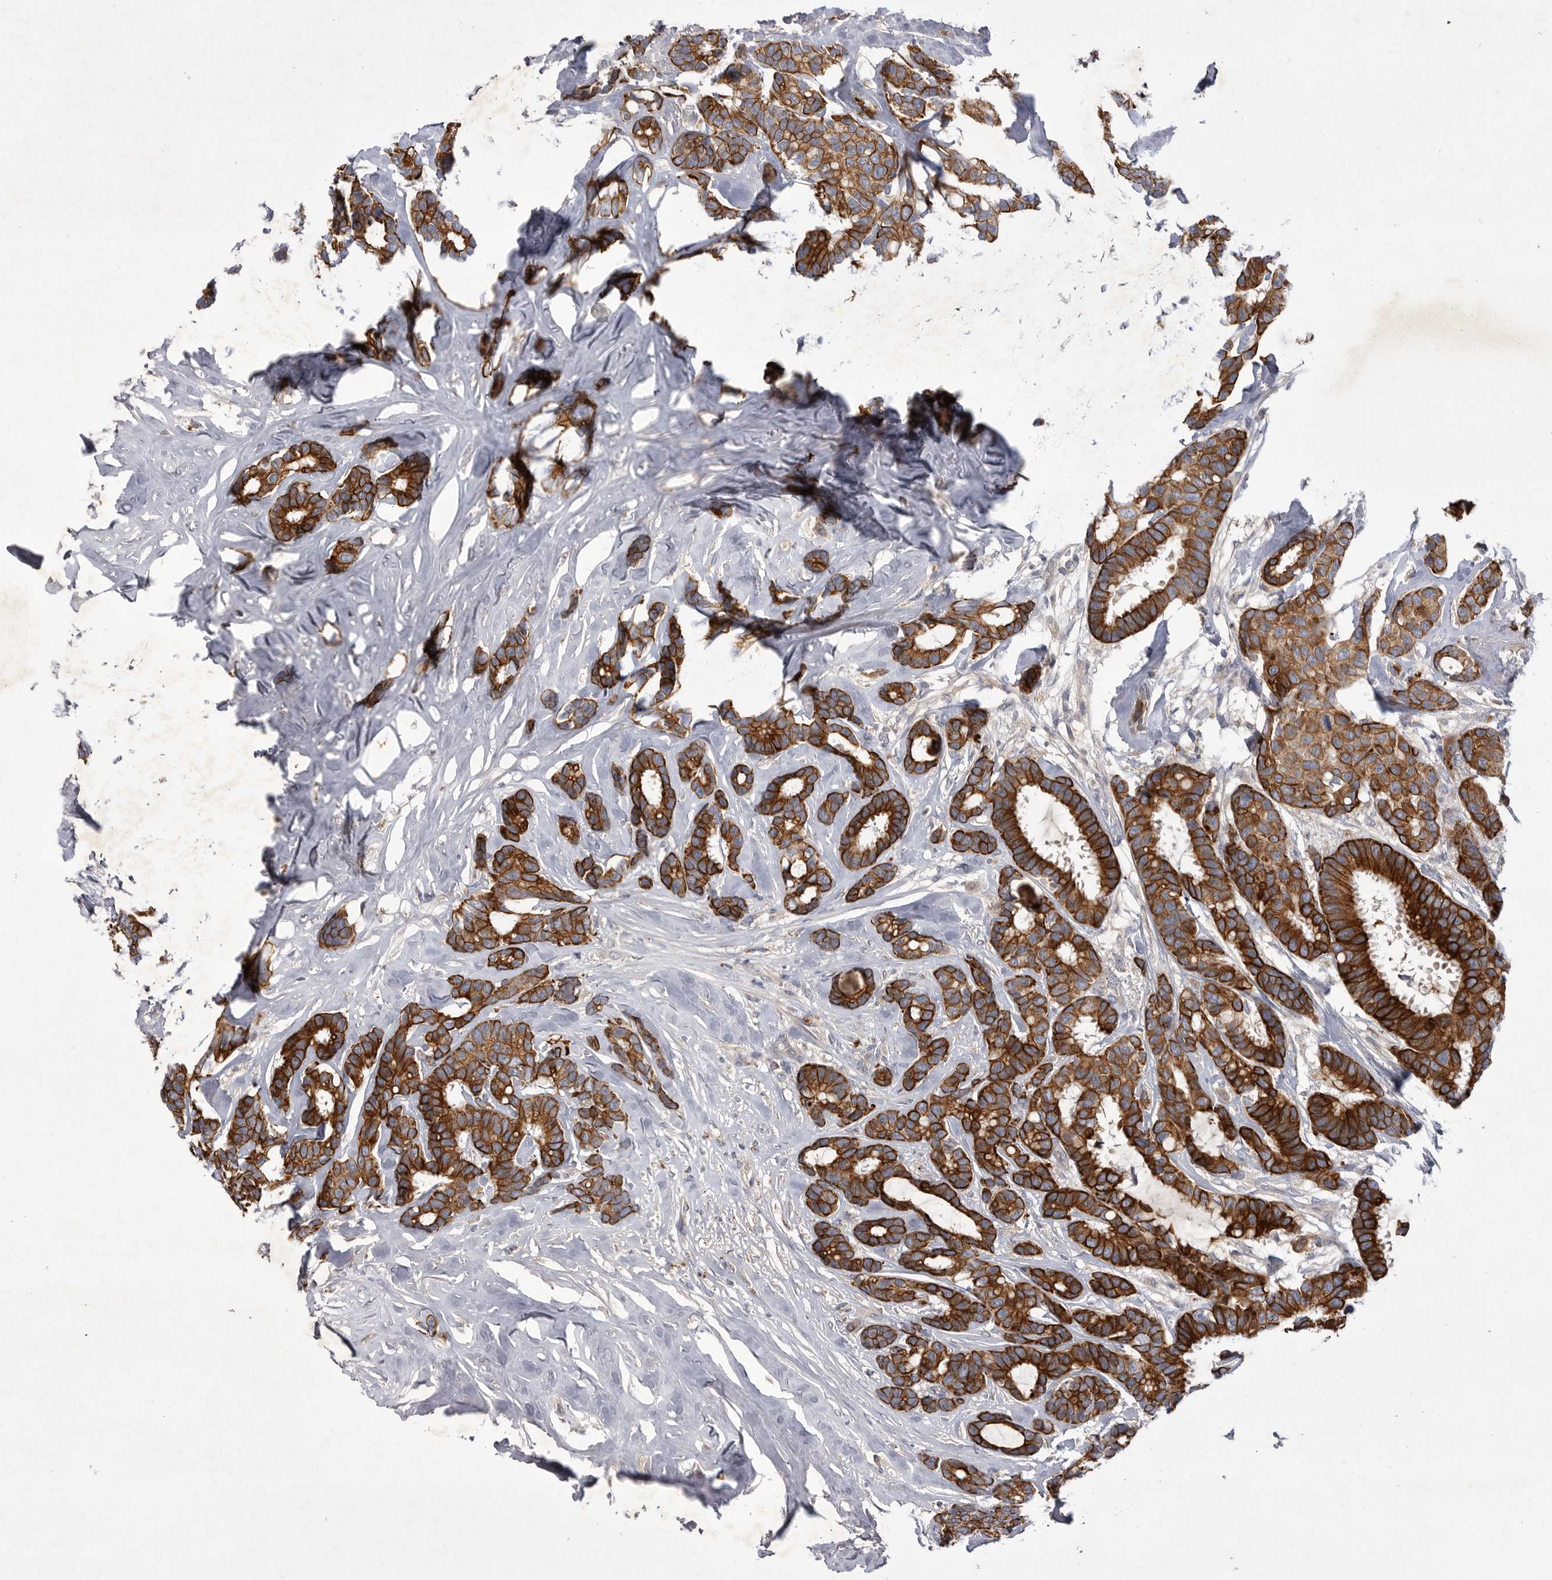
{"staining": {"intensity": "strong", "quantity": ">75%", "location": "cytoplasmic/membranous"}, "tissue": "breast cancer", "cell_type": "Tumor cells", "image_type": "cancer", "snomed": [{"axis": "morphology", "description": "Duct carcinoma"}, {"axis": "topography", "description": "Breast"}], "caption": "Intraductal carcinoma (breast) tissue shows strong cytoplasmic/membranous positivity in approximately >75% of tumor cells, visualized by immunohistochemistry.", "gene": "DHDDS", "patient": {"sex": "female", "age": 87}}